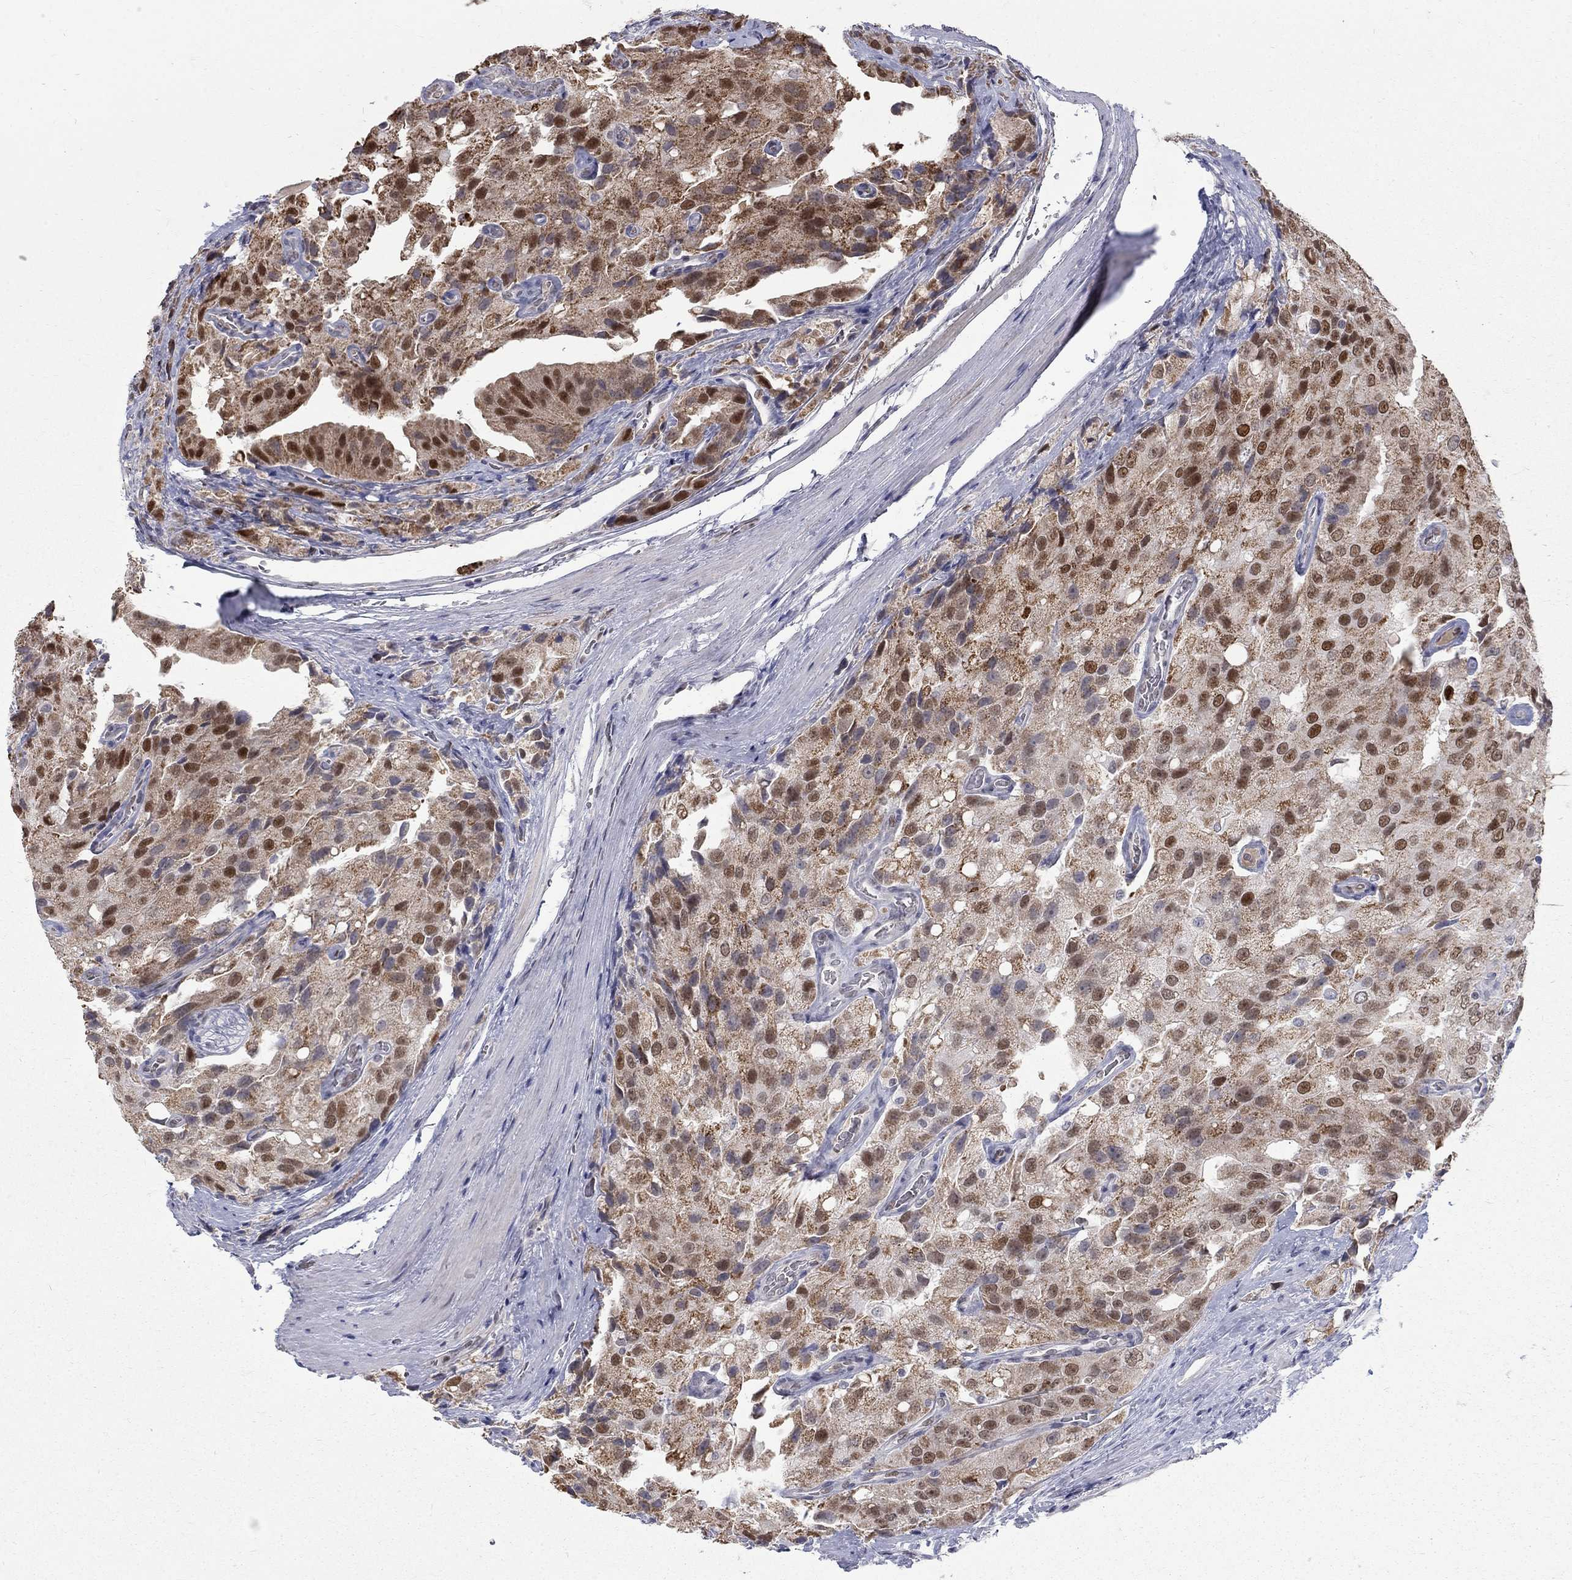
{"staining": {"intensity": "strong", "quantity": "25%-75%", "location": "nuclear"}, "tissue": "prostate cancer", "cell_type": "Tumor cells", "image_type": "cancer", "snomed": [{"axis": "morphology", "description": "Adenocarcinoma, NOS"}, {"axis": "topography", "description": "Prostate and seminal vesicle, NOS"}, {"axis": "topography", "description": "Prostate"}], "caption": "Tumor cells reveal high levels of strong nuclear positivity in about 25%-75% of cells in human prostate cancer.", "gene": "GCFC2", "patient": {"sex": "male", "age": 67}}